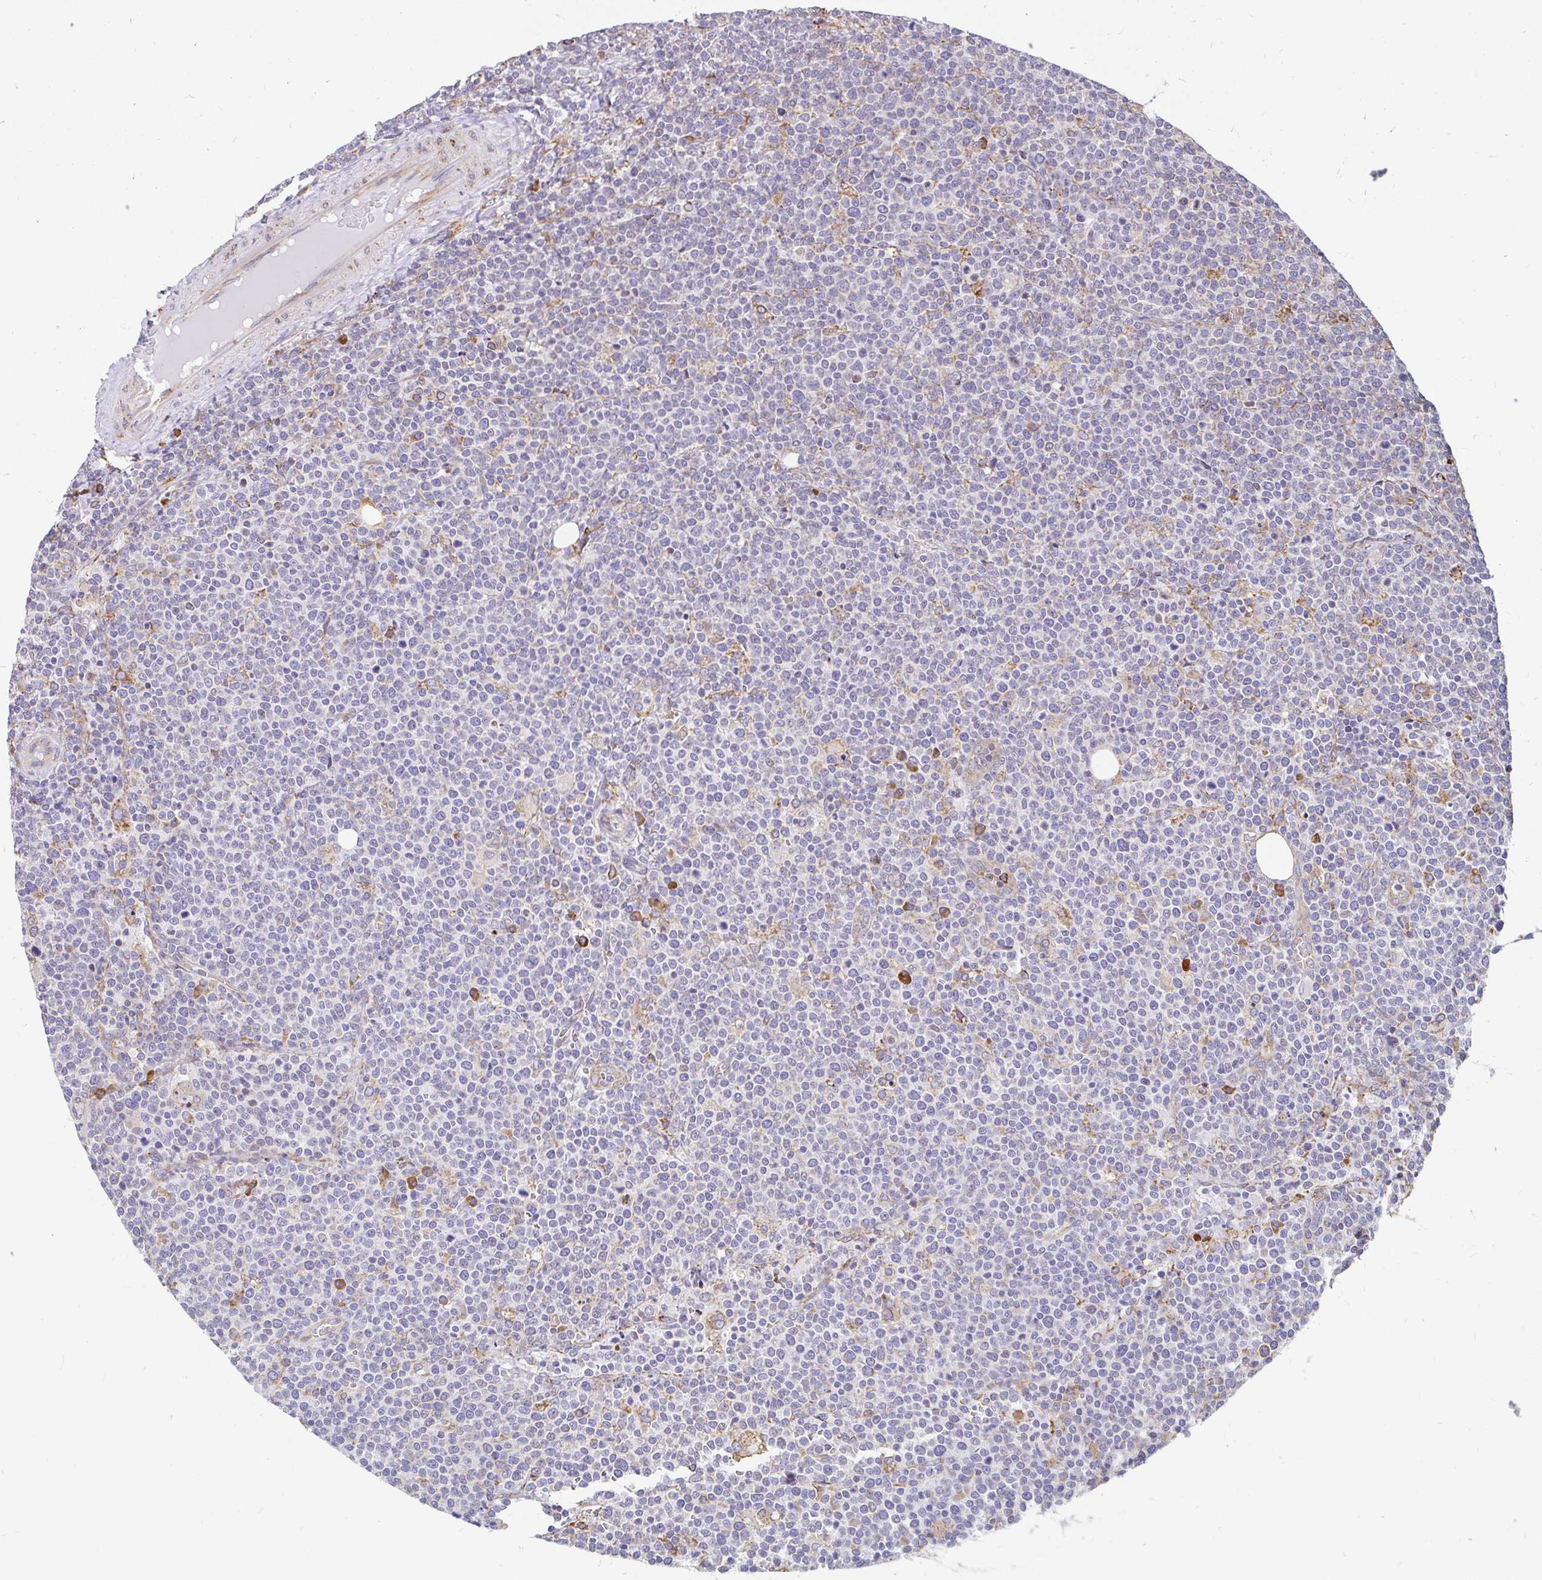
{"staining": {"intensity": "negative", "quantity": "none", "location": "none"}, "tissue": "lymphoma", "cell_type": "Tumor cells", "image_type": "cancer", "snomed": [{"axis": "morphology", "description": "Malignant lymphoma, non-Hodgkin's type, High grade"}, {"axis": "topography", "description": "Lymph node"}], "caption": "Lymphoma stained for a protein using immunohistochemistry displays no positivity tumor cells.", "gene": "EML5", "patient": {"sex": "male", "age": 61}}